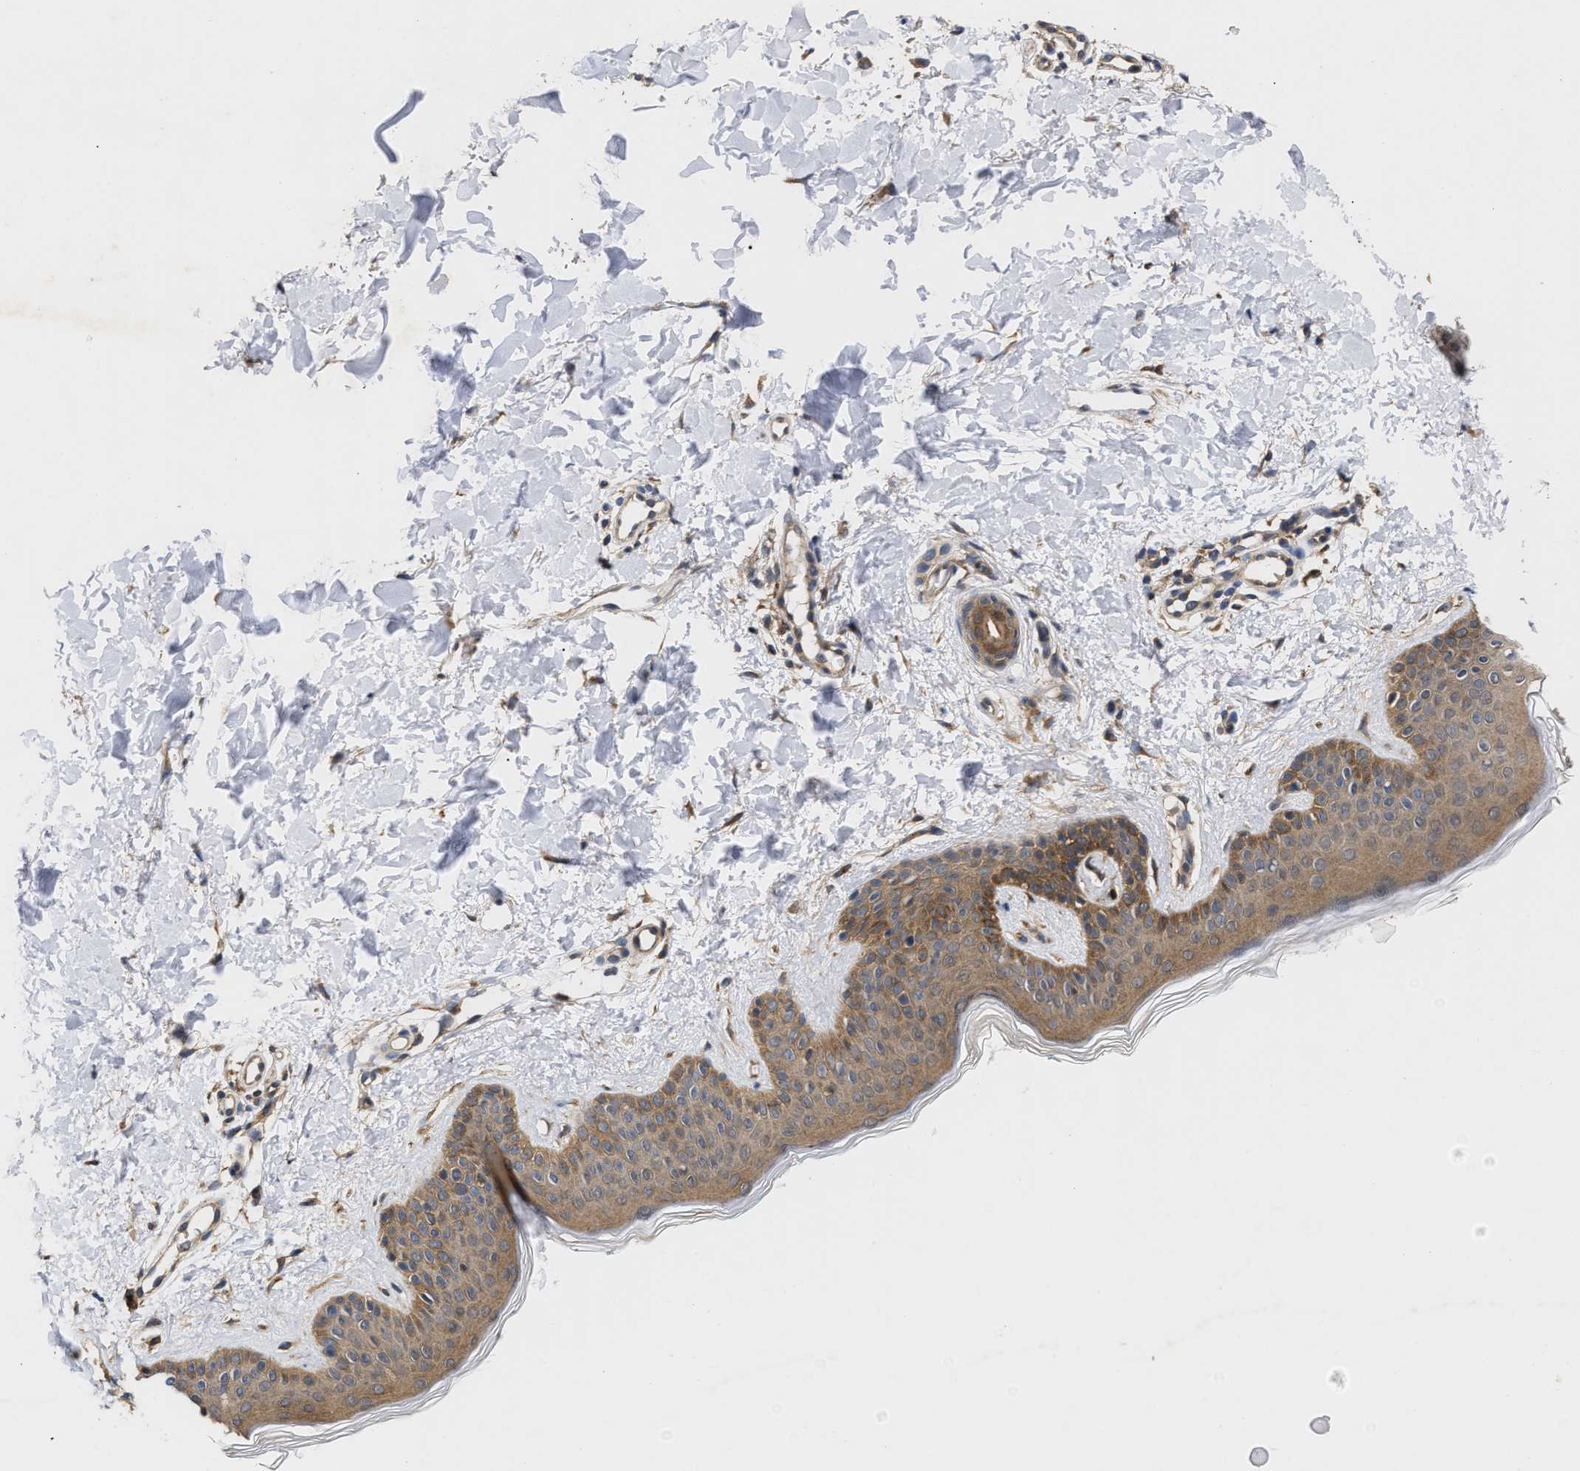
{"staining": {"intensity": "moderate", "quantity": ">75%", "location": "cytoplasmic/membranous"}, "tissue": "skin", "cell_type": "Fibroblasts", "image_type": "normal", "snomed": [{"axis": "morphology", "description": "Normal tissue, NOS"}, {"axis": "topography", "description": "Skin"}], "caption": "Protein expression analysis of benign skin shows moderate cytoplasmic/membranous staining in about >75% of fibroblasts. The protein is shown in brown color, while the nuclei are stained blue.", "gene": "CLIP2", "patient": {"sex": "male", "age": 30}}